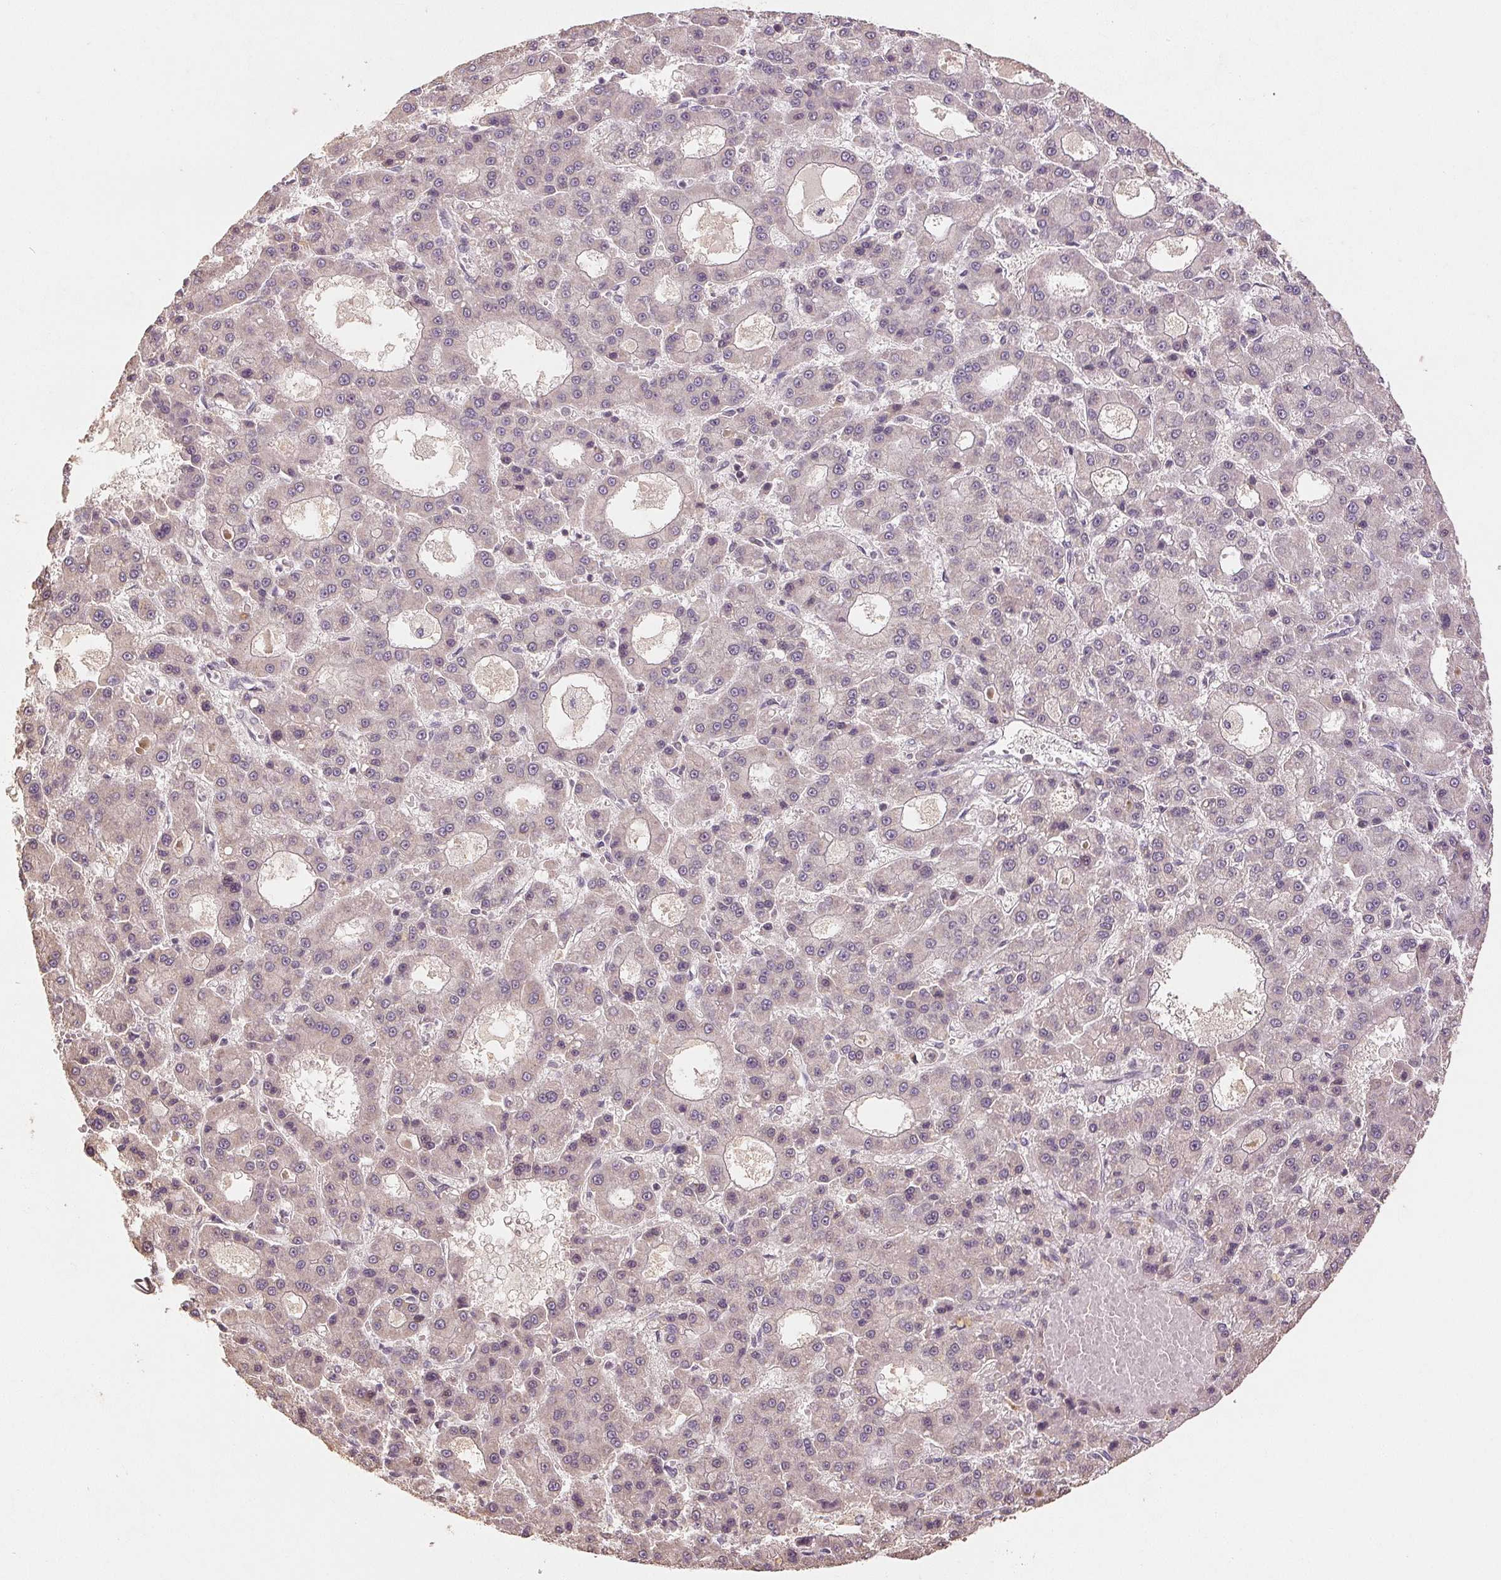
{"staining": {"intensity": "negative", "quantity": "none", "location": "none"}, "tissue": "liver cancer", "cell_type": "Tumor cells", "image_type": "cancer", "snomed": [{"axis": "morphology", "description": "Carcinoma, Hepatocellular, NOS"}, {"axis": "topography", "description": "Liver"}], "caption": "IHC histopathology image of neoplastic tissue: human hepatocellular carcinoma (liver) stained with DAB (3,3'-diaminobenzidine) shows no significant protein positivity in tumor cells.", "gene": "COX14", "patient": {"sex": "male", "age": 70}}